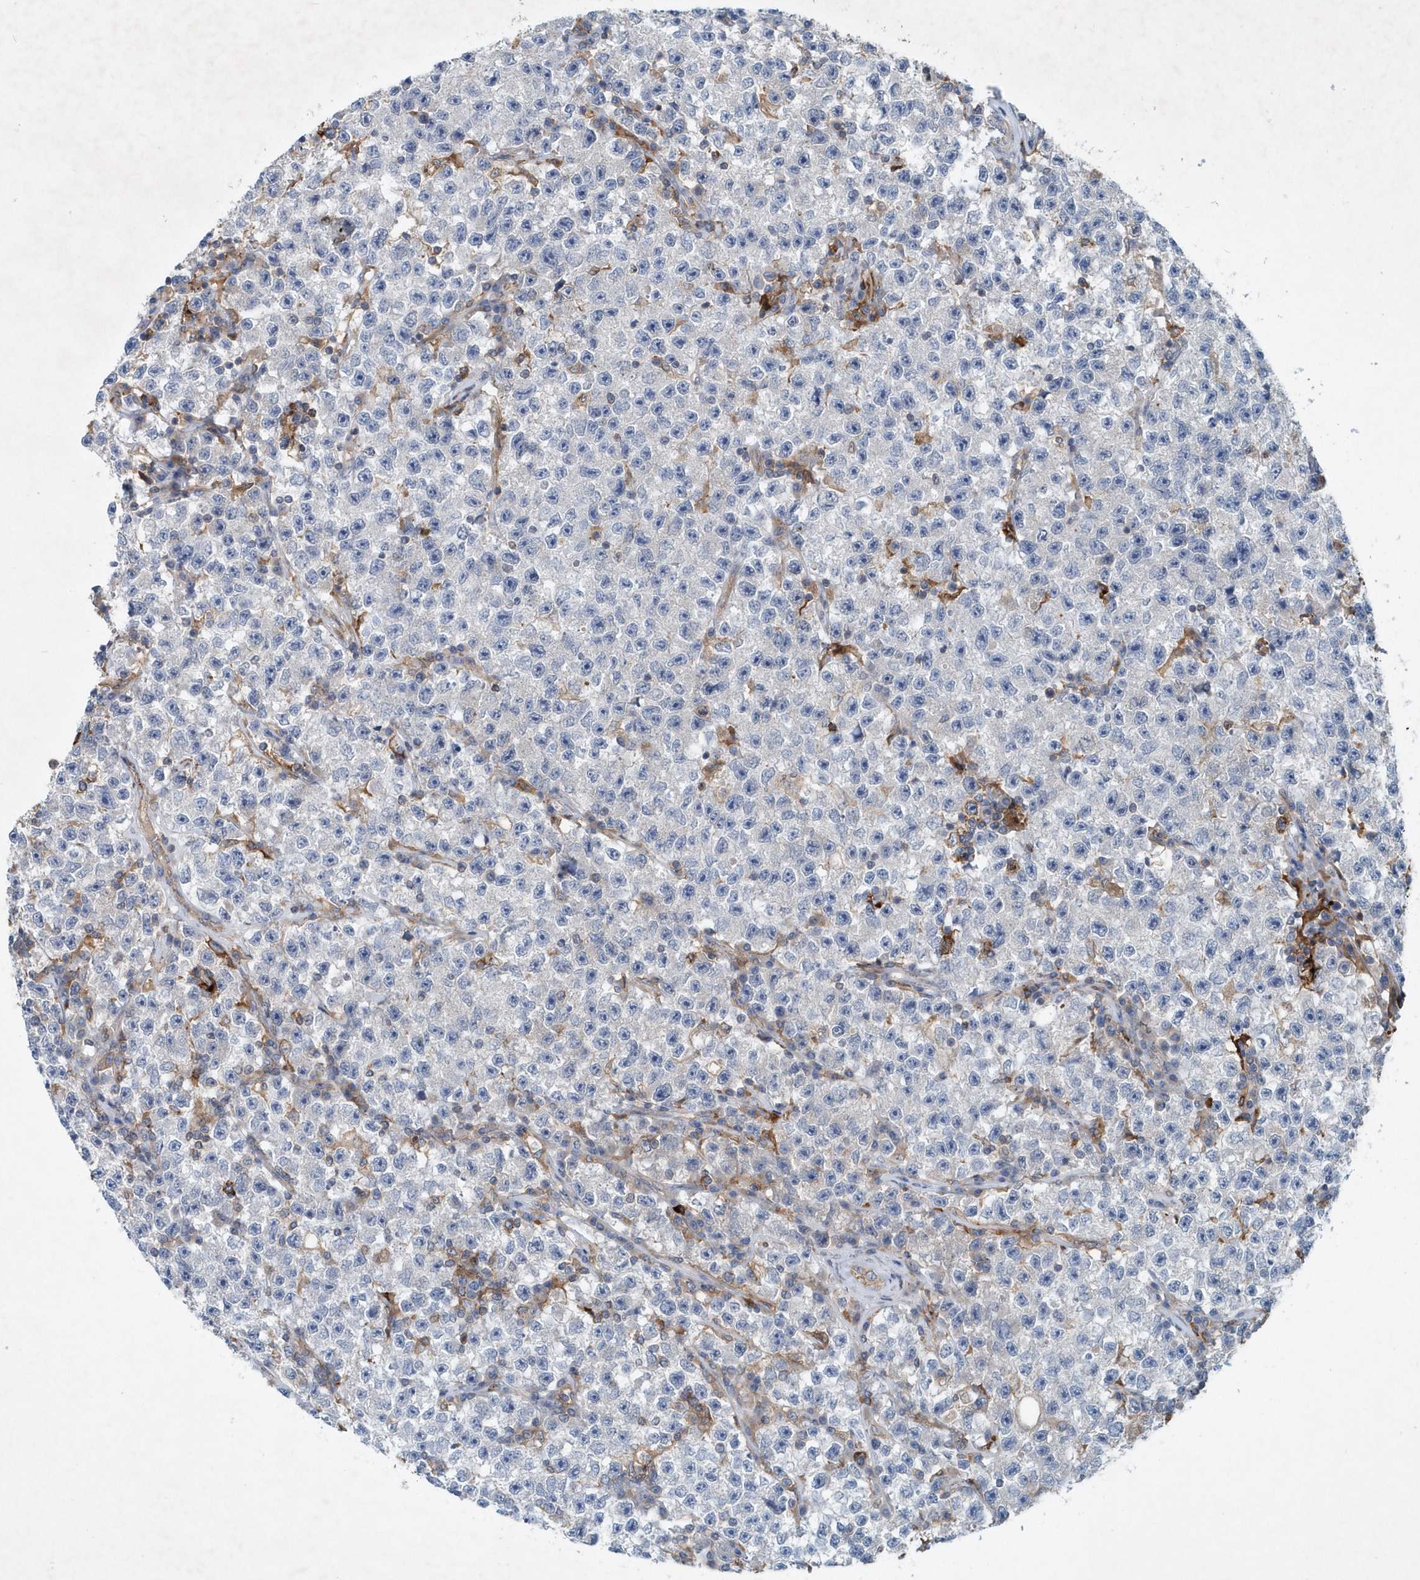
{"staining": {"intensity": "negative", "quantity": "none", "location": "none"}, "tissue": "testis cancer", "cell_type": "Tumor cells", "image_type": "cancer", "snomed": [{"axis": "morphology", "description": "Seminoma, NOS"}, {"axis": "topography", "description": "Testis"}], "caption": "This is a photomicrograph of immunohistochemistry (IHC) staining of seminoma (testis), which shows no positivity in tumor cells.", "gene": "P2RY10", "patient": {"sex": "male", "age": 22}}